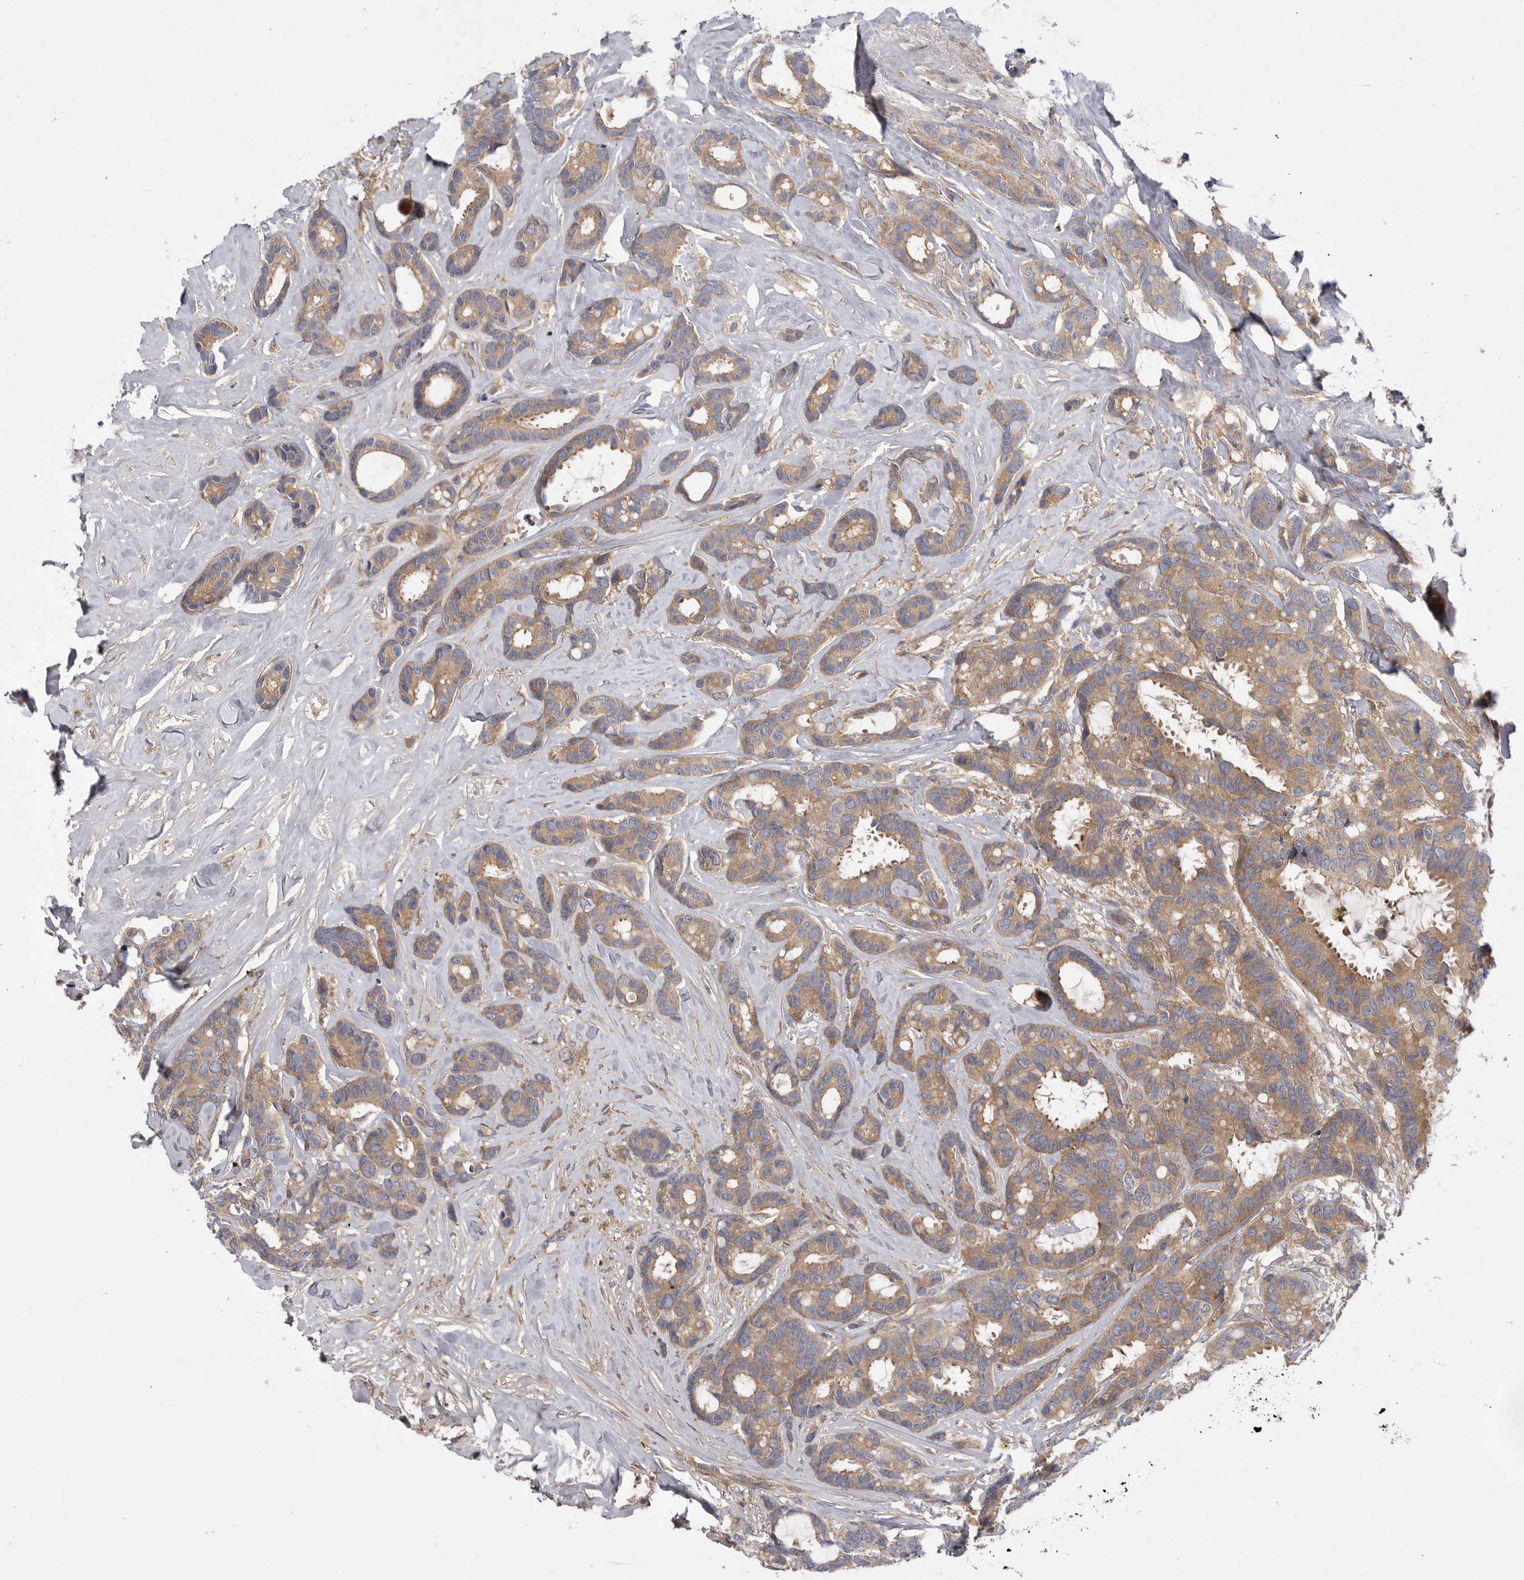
{"staining": {"intensity": "moderate", "quantity": ">75%", "location": "cytoplasmic/membranous"}, "tissue": "breast cancer", "cell_type": "Tumor cells", "image_type": "cancer", "snomed": [{"axis": "morphology", "description": "Duct carcinoma"}, {"axis": "topography", "description": "Breast"}], "caption": "About >75% of tumor cells in human intraductal carcinoma (breast) demonstrate moderate cytoplasmic/membranous protein staining as visualized by brown immunohistochemical staining.", "gene": "OSBPL9", "patient": {"sex": "female", "age": 87}}